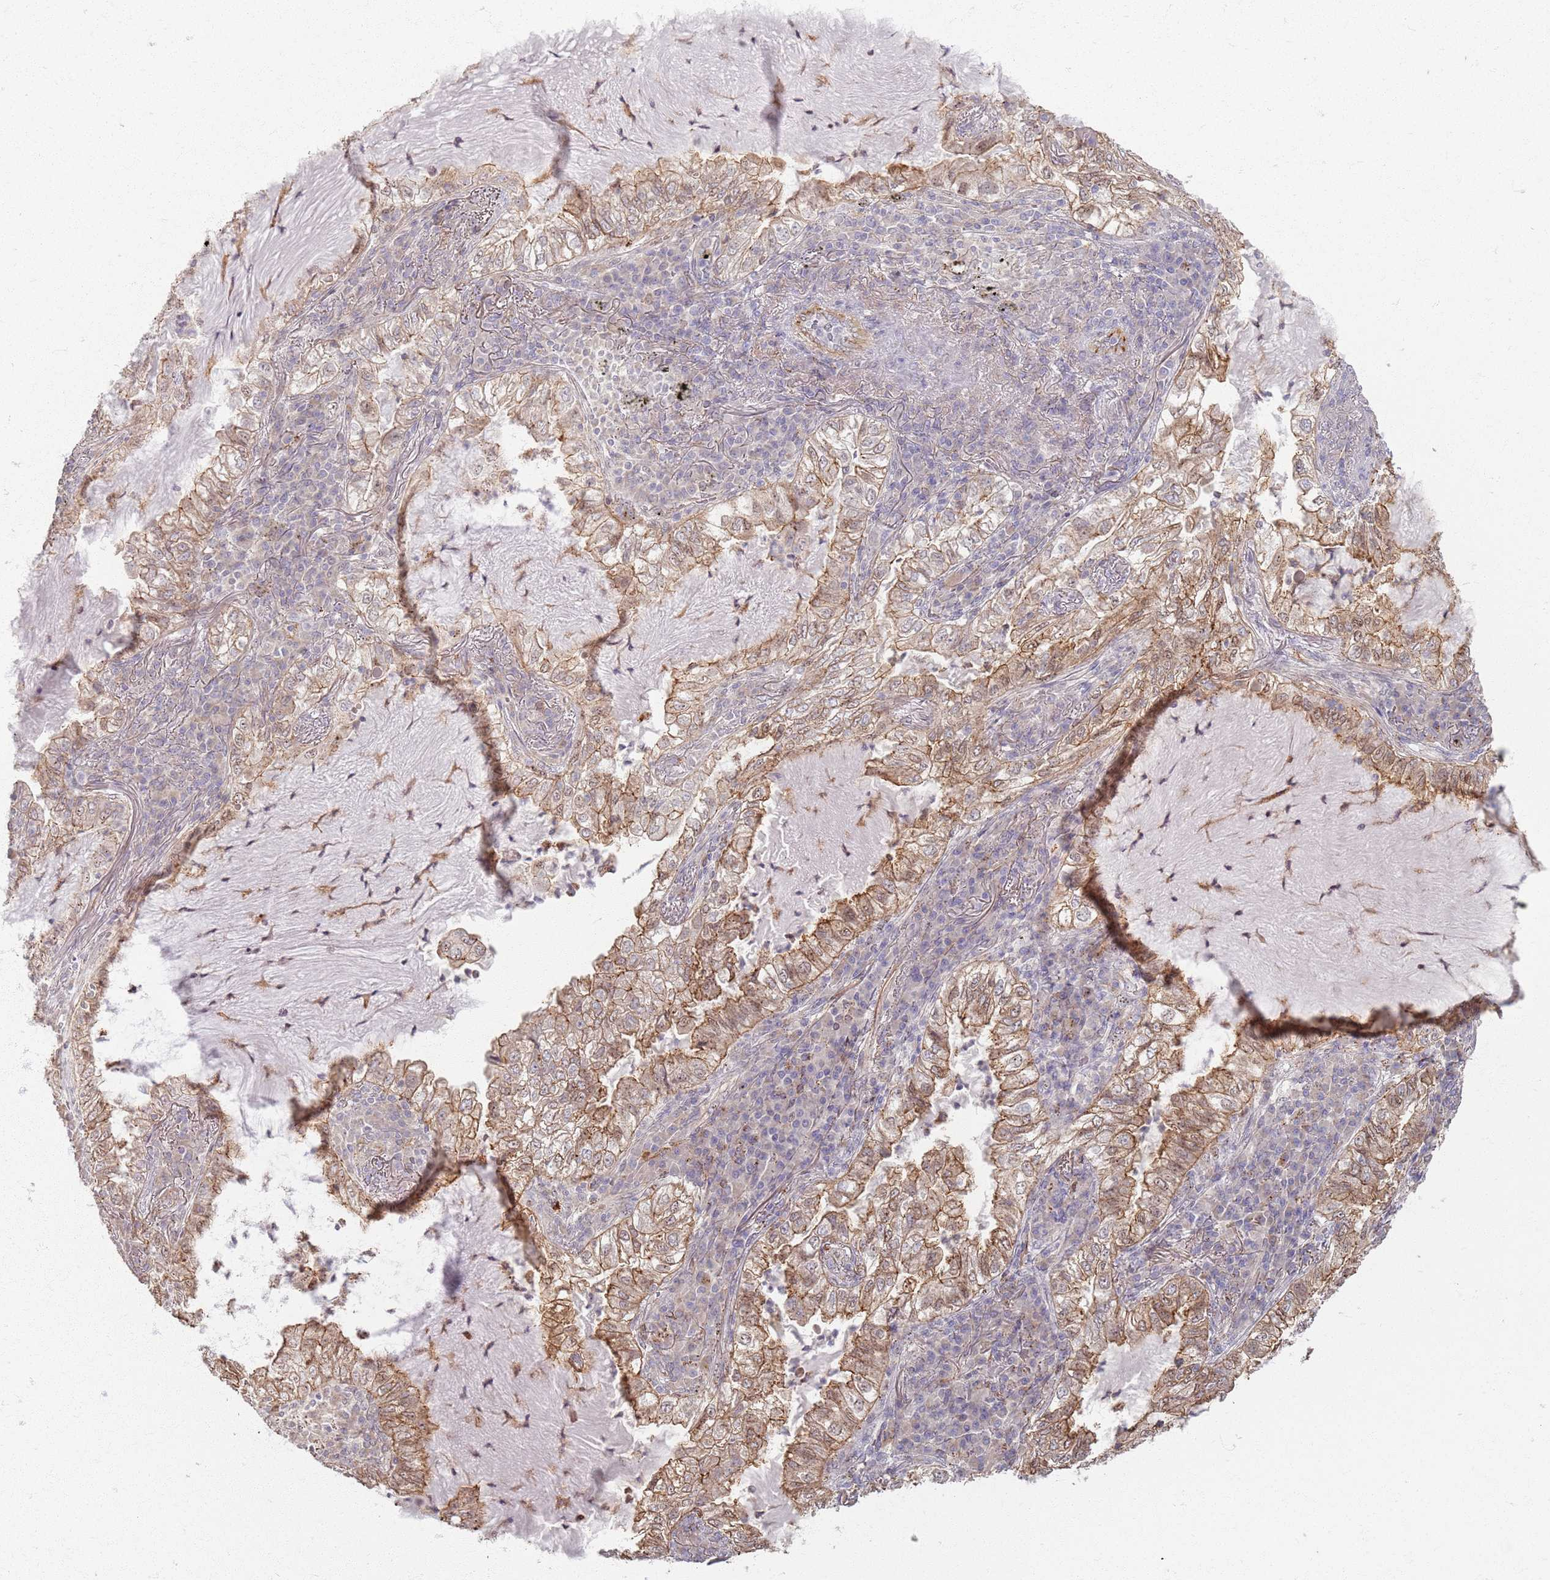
{"staining": {"intensity": "moderate", "quantity": ">75%", "location": "cytoplasmic/membranous"}, "tissue": "lung cancer", "cell_type": "Tumor cells", "image_type": "cancer", "snomed": [{"axis": "morphology", "description": "Adenocarcinoma, NOS"}, {"axis": "topography", "description": "Lung"}], "caption": "Immunohistochemistry (DAB) staining of lung adenocarcinoma displays moderate cytoplasmic/membranous protein expression in about >75% of tumor cells.", "gene": "KCNA5", "patient": {"sex": "female", "age": 73}}